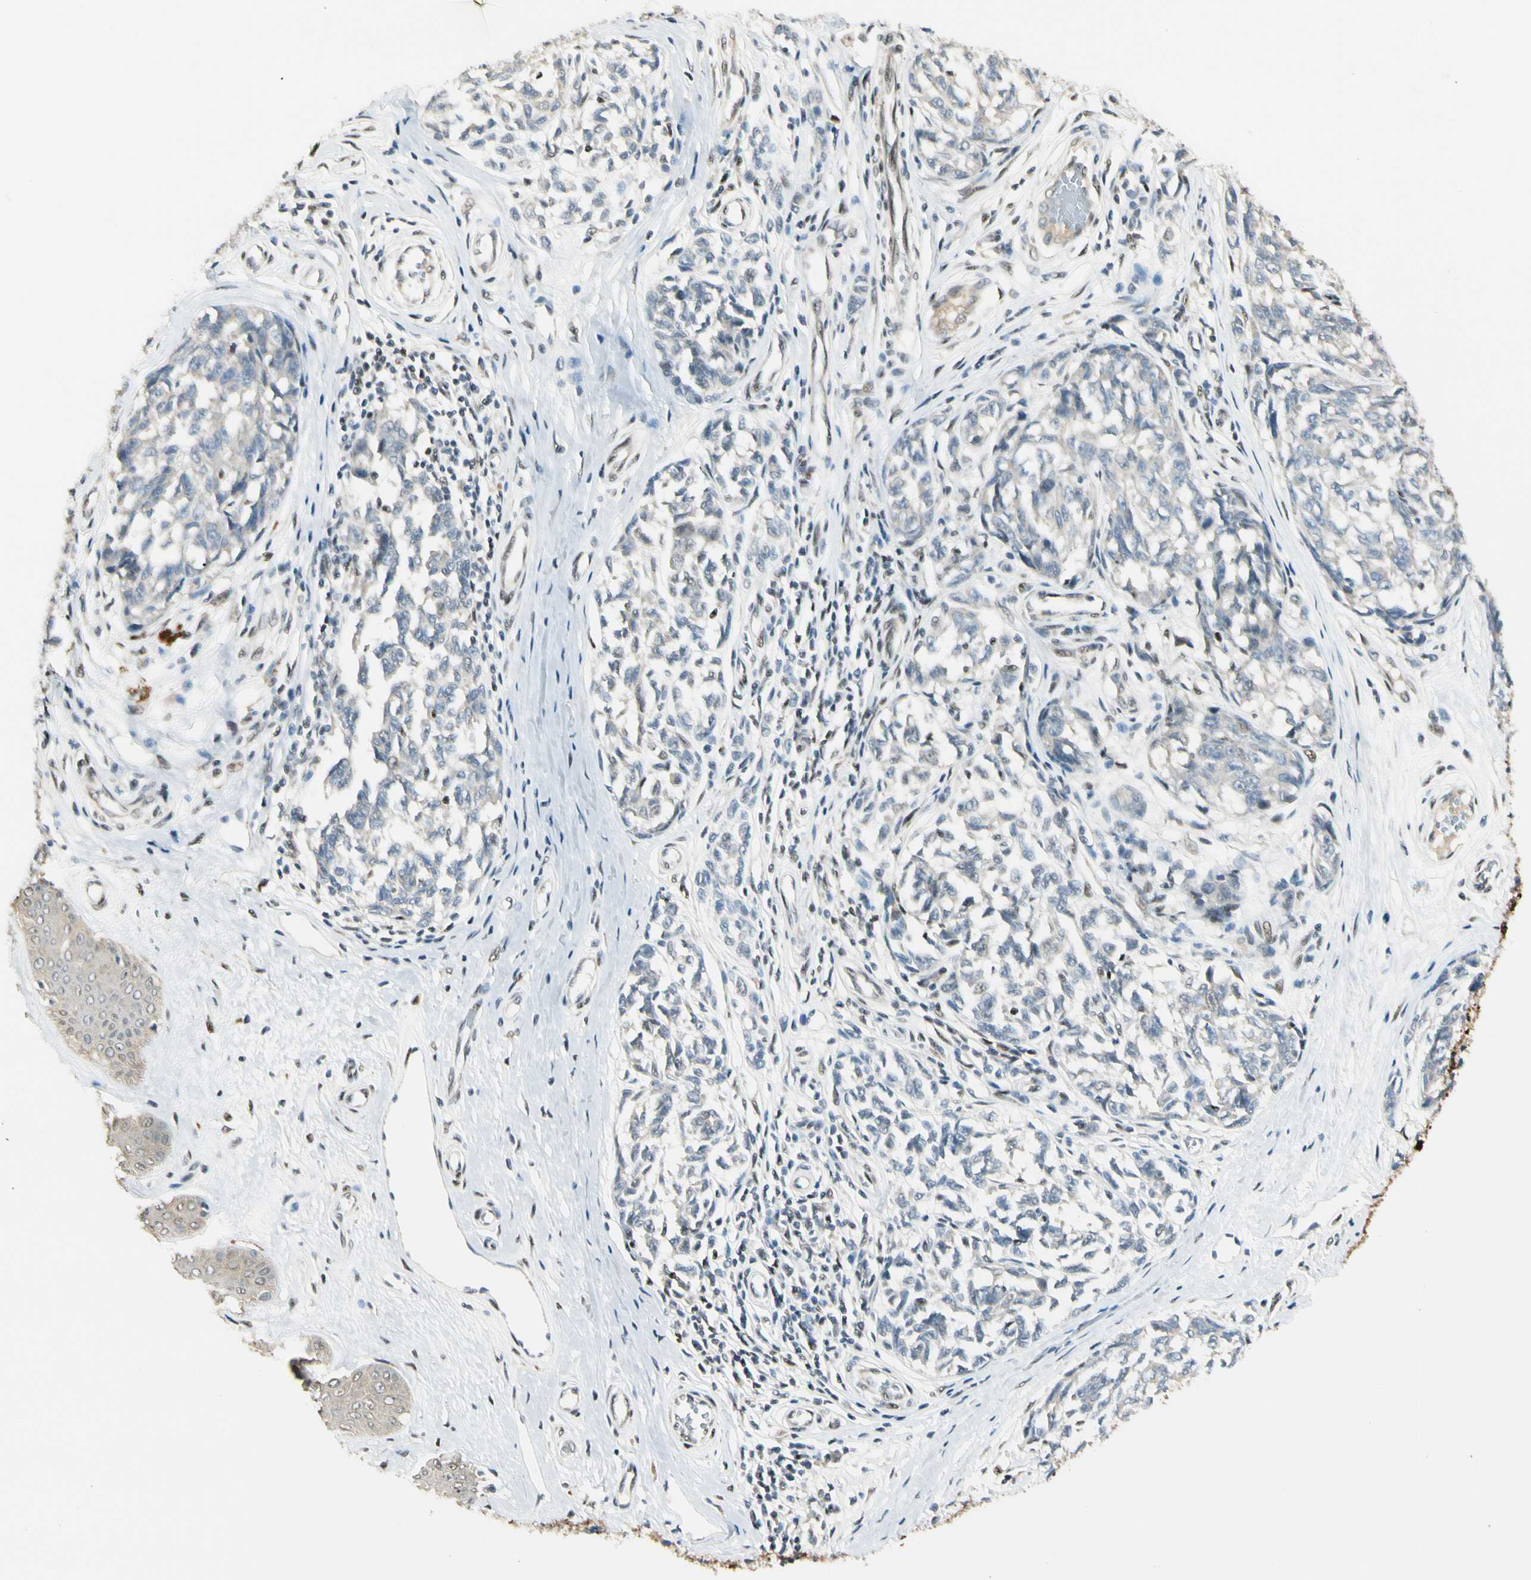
{"staining": {"intensity": "negative", "quantity": "none", "location": "none"}, "tissue": "melanoma", "cell_type": "Tumor cells", "image_type": "cancer", "snomed": [{"axis": "morphology", "description": "Malignant melanoma, NOS"}, {"axis": "topography", "description": "Skin"}], "caption": "Tumor cells show no significant staining in malignant melanoma. (Brightfield microscopy of DAB (3,3'-diaminobenzidine) immunohistochemistry at high magnification).", "gene": "ATXN1", "patient": {"sex": "female", "age": 64}}